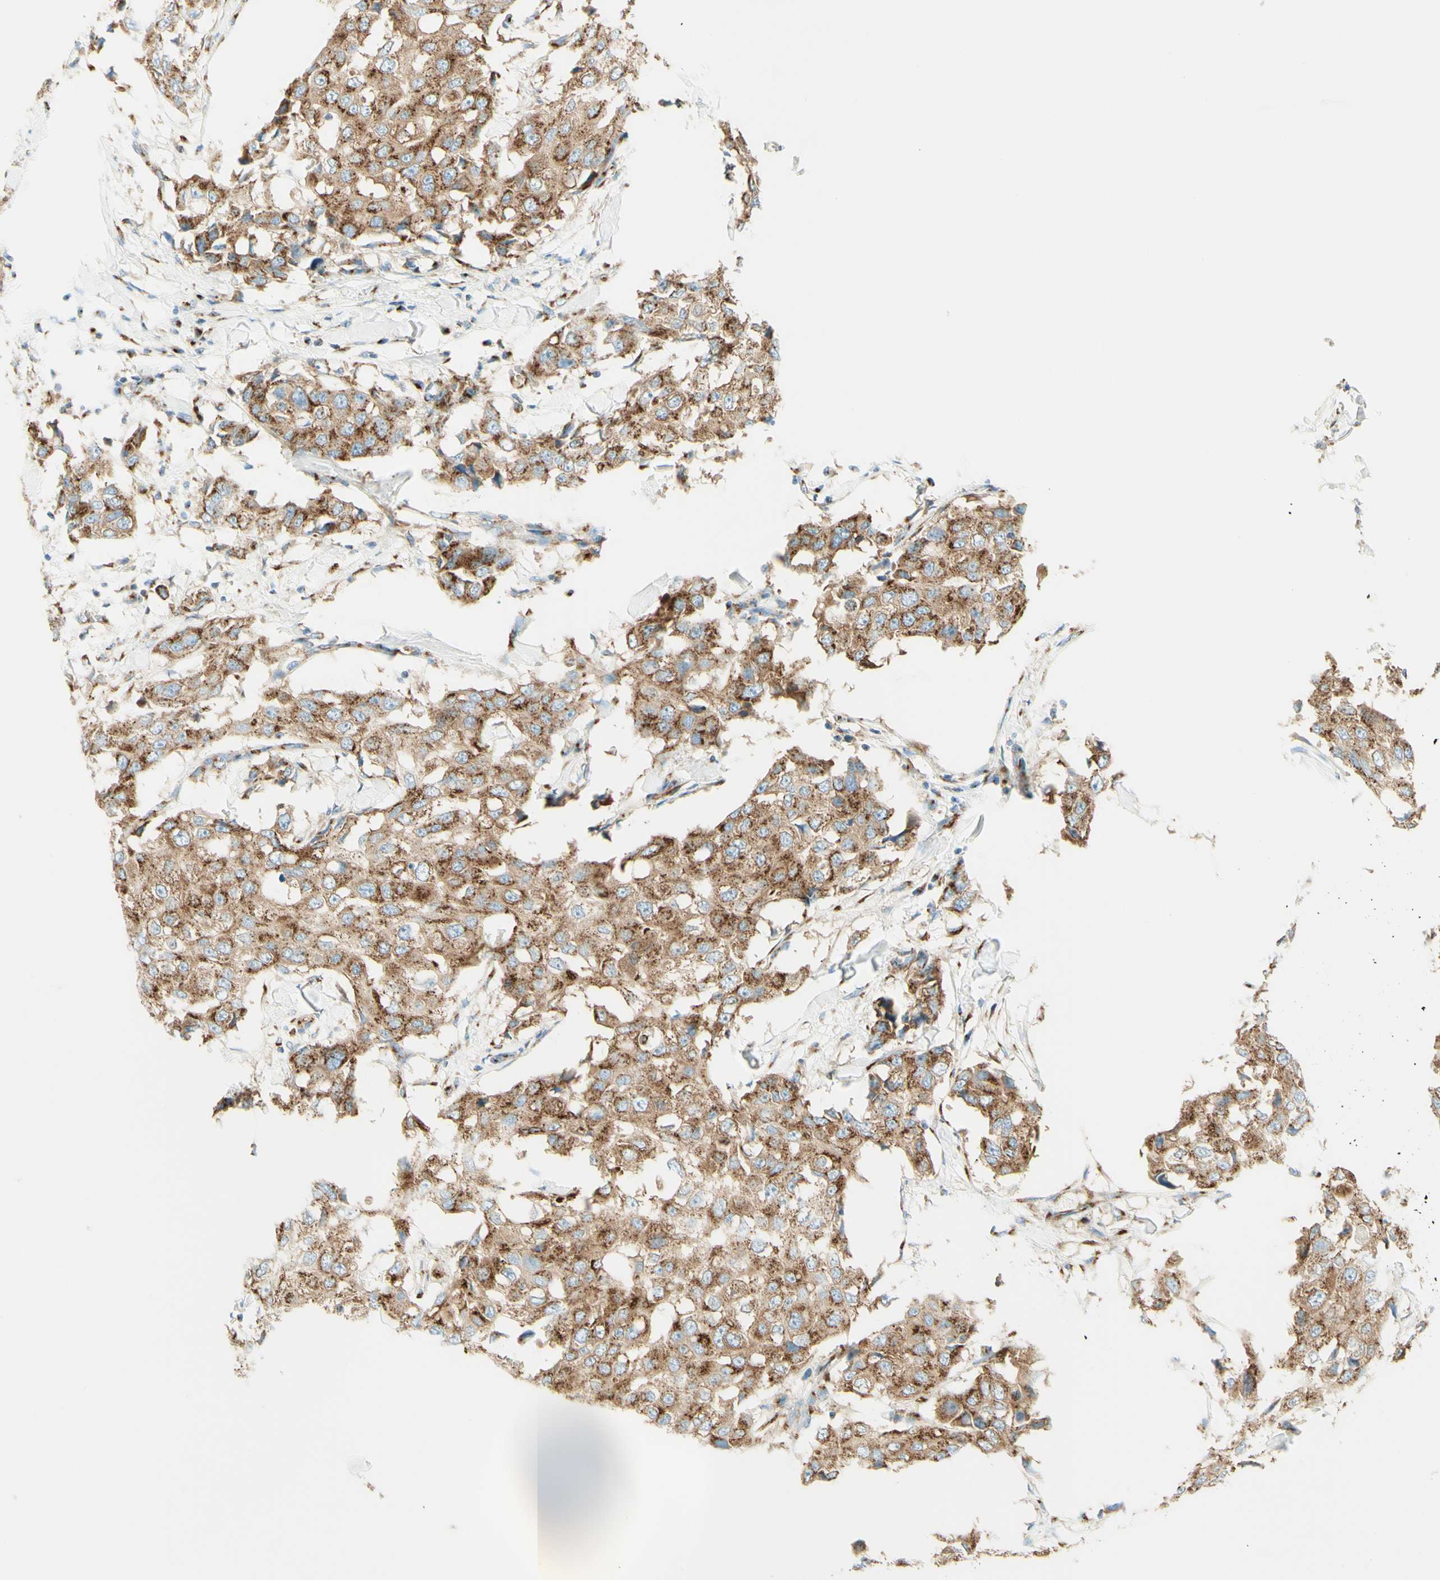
{"staining": {"intensity": "moderate", "quantity": ">75%", "location": "cytoplasmic/membranous"}, "tissue": "breast cancer", "cell_type": "Tumor cells", "image_type": "cancer", "snomed": [{"axis": "morphology", "description": "Duct carcinoma"}, {"axis": "topography", "description": "Breast"}], "caption": "Tumor cells reveal moderate cytoplasmic/membranous expression in about >75% of cells in breast invasive ductal carcinoma.", "gene": "GOLGB1", "patient": {"sex": "female", "age": 27}}